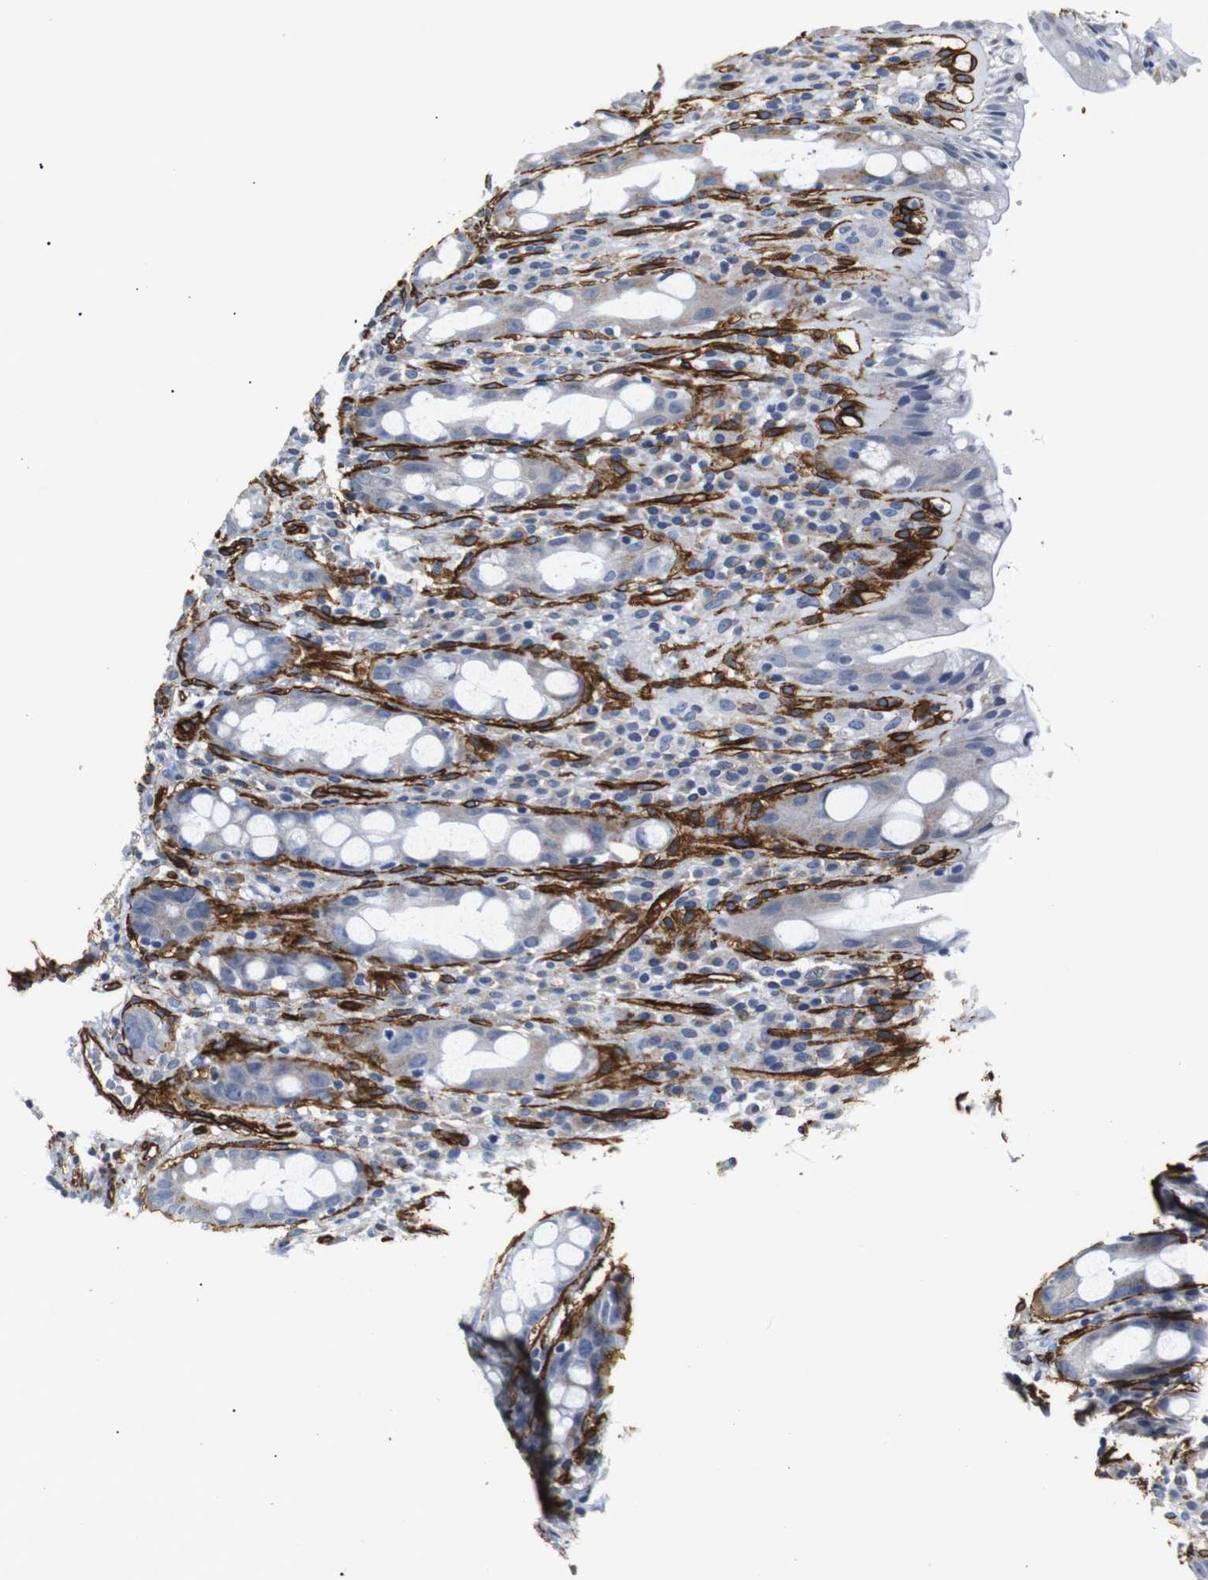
{"staining": {"intensity": "negative", "quantity": "none", "location": "none"}, "tissue": "rectum", "cell_type": "Glandular cells", "image_type": "normal", "snomed": [{"axis": "morphology", "description": "Normal tissue, NOS"}, {"axis": "topography", "description": "Rectum"}], "caption": "An immunohistochemistry (IHC) histopathology image of benign rectum is shown. There is no staining in glandular cells of rectum.", "gene": "CAV2", "patient": {"sex": "male", "age": 44}}